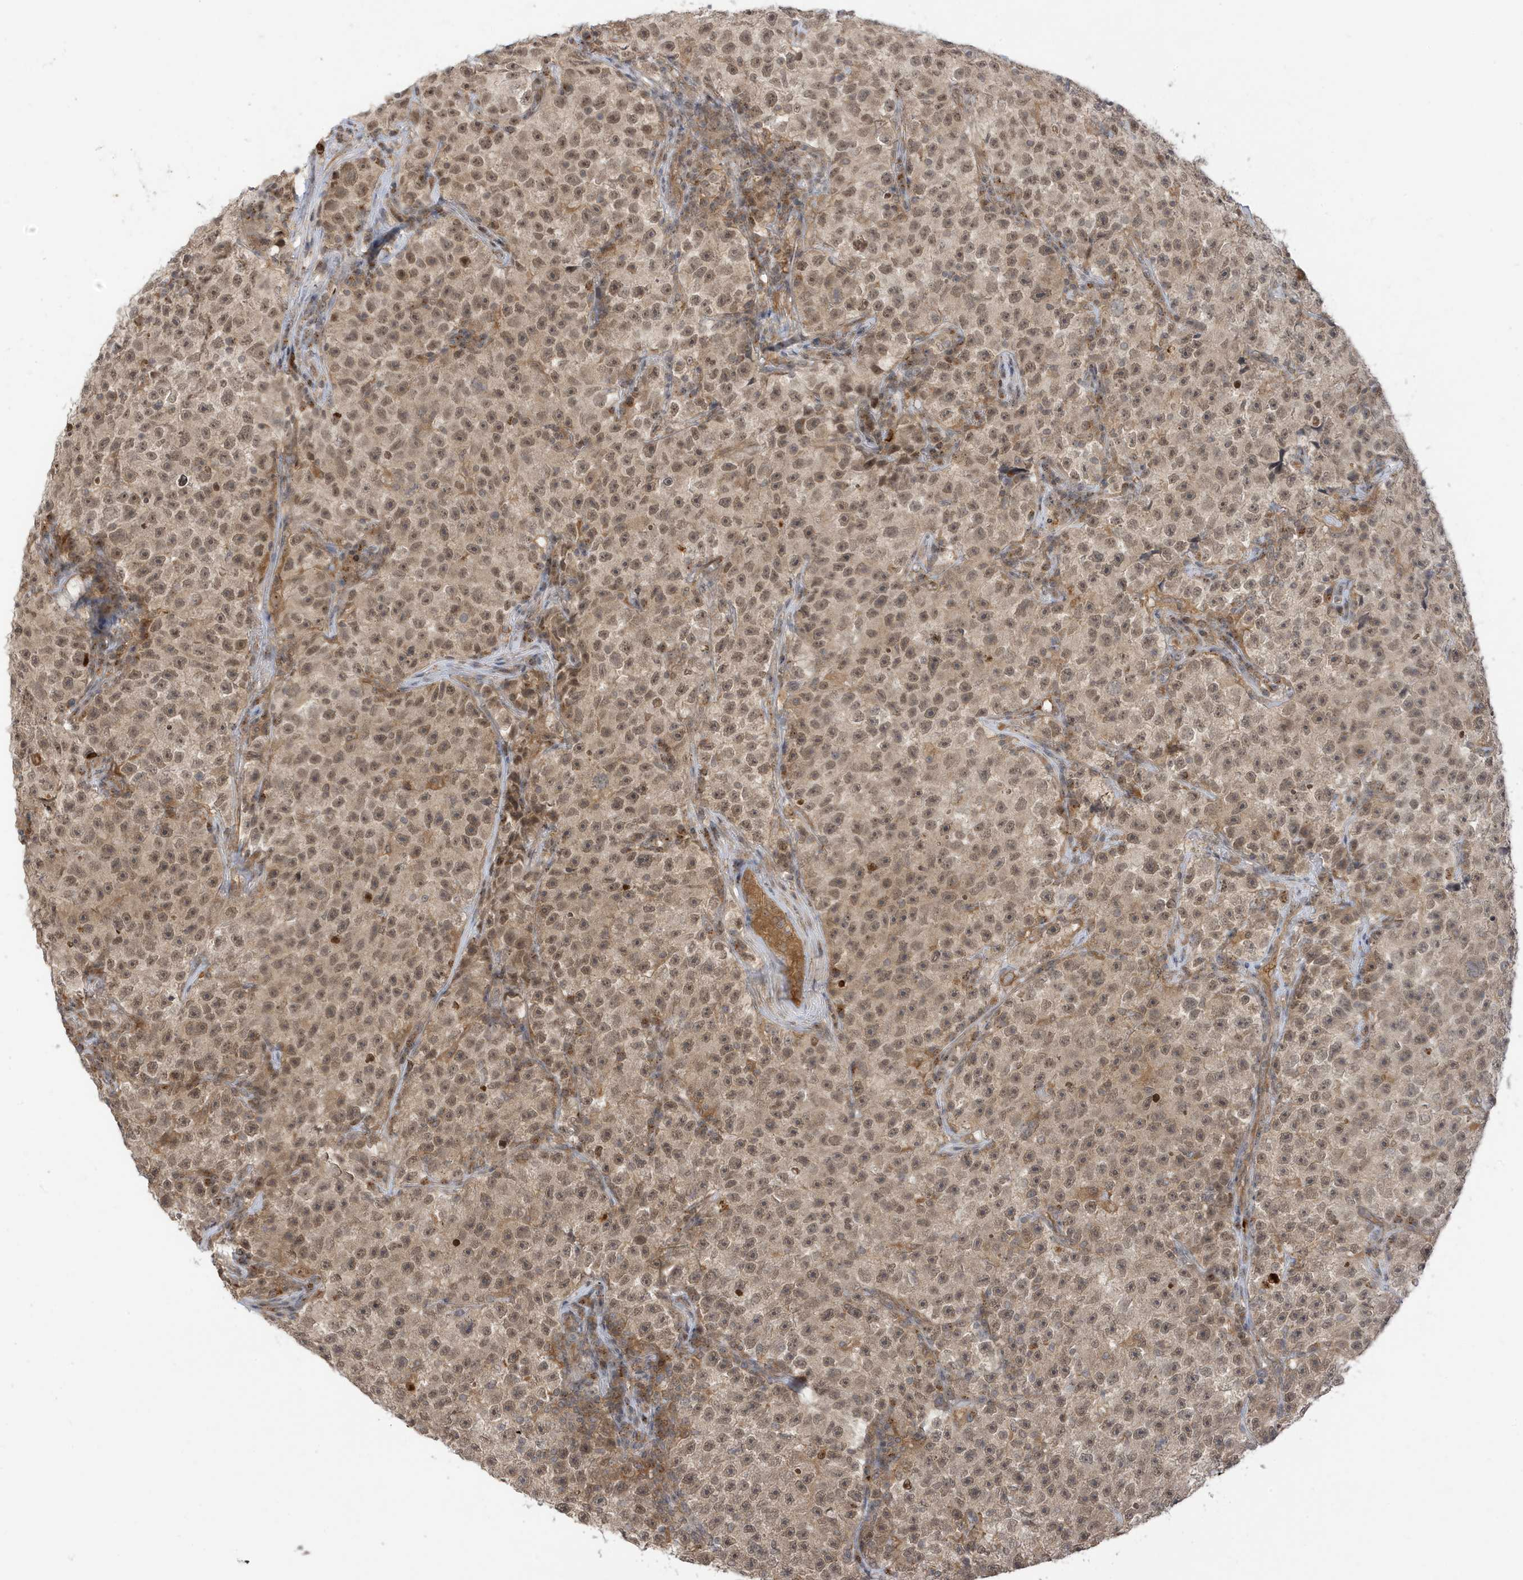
{"staining": {"intensity": "moderate", "quantity": ">75%", "location": "nuclear"}, "tissue": "testis cancer", "cell_type": "Tumor cells", "image_type": "cancer", "snomed": [{"axis": "morphology", "description": "Seminoma, NOS"}, {"axis": "topography", "description": "Testis"}], "caption": "There is medium levels of moderate nuclear expression in tumor cells of seminoma (testis), as demonstrated by immunohistochemical staining (brown color).", "gene": "TAB3", "patient": {"sex": "male", "age": 22}}